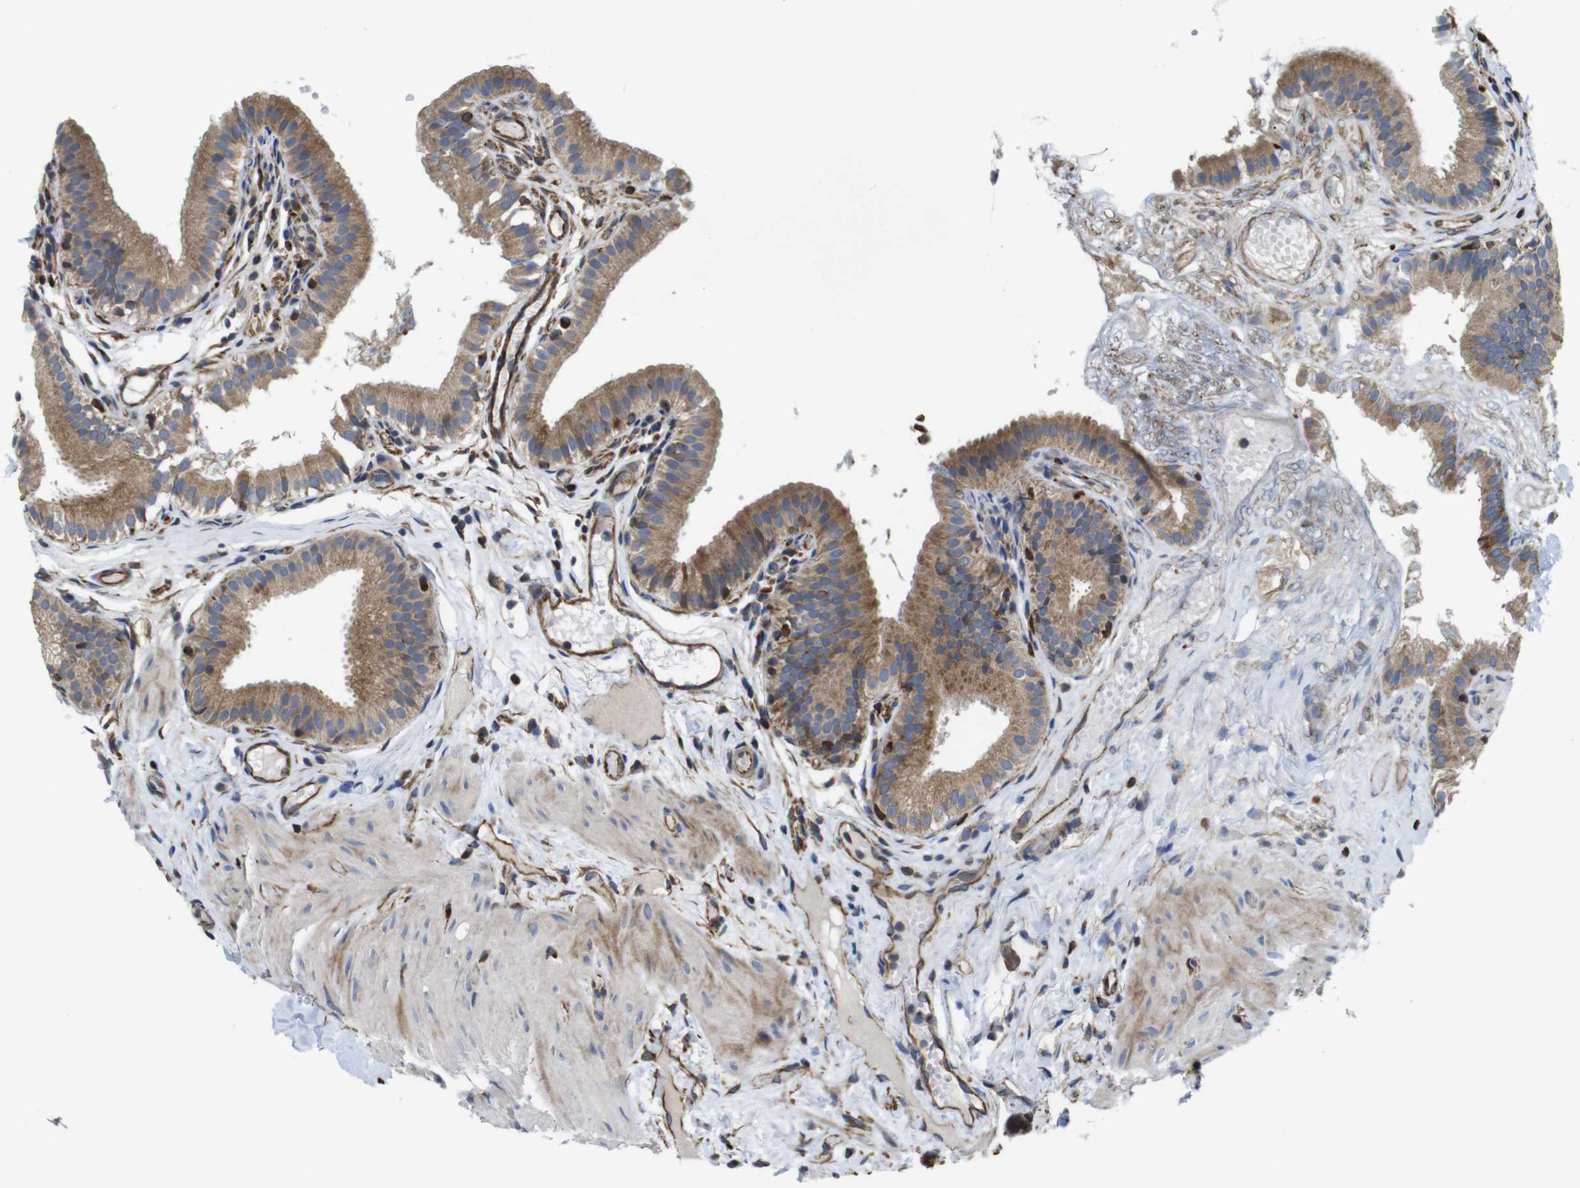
{"staining": {"intensity": "moderate", "quantity": ">75%", "location": "cytoplasmic/membranous"}, "tissue": "gallbladder", "cell_type": "Glandular cells", "image_type": "normal", "snomed": [{"axis": "morphology", "description": "Normal tissue, NOS"}, {"axis": "topography", "description": "Gallbladder"}], "caption": "A micrograph of human gallbladder stained for a protein displays moderate cytoplasmic/membranous brown staining in glandular cells.", "gene": "POMK", "patient": {"sex": "female", "age": 26}}